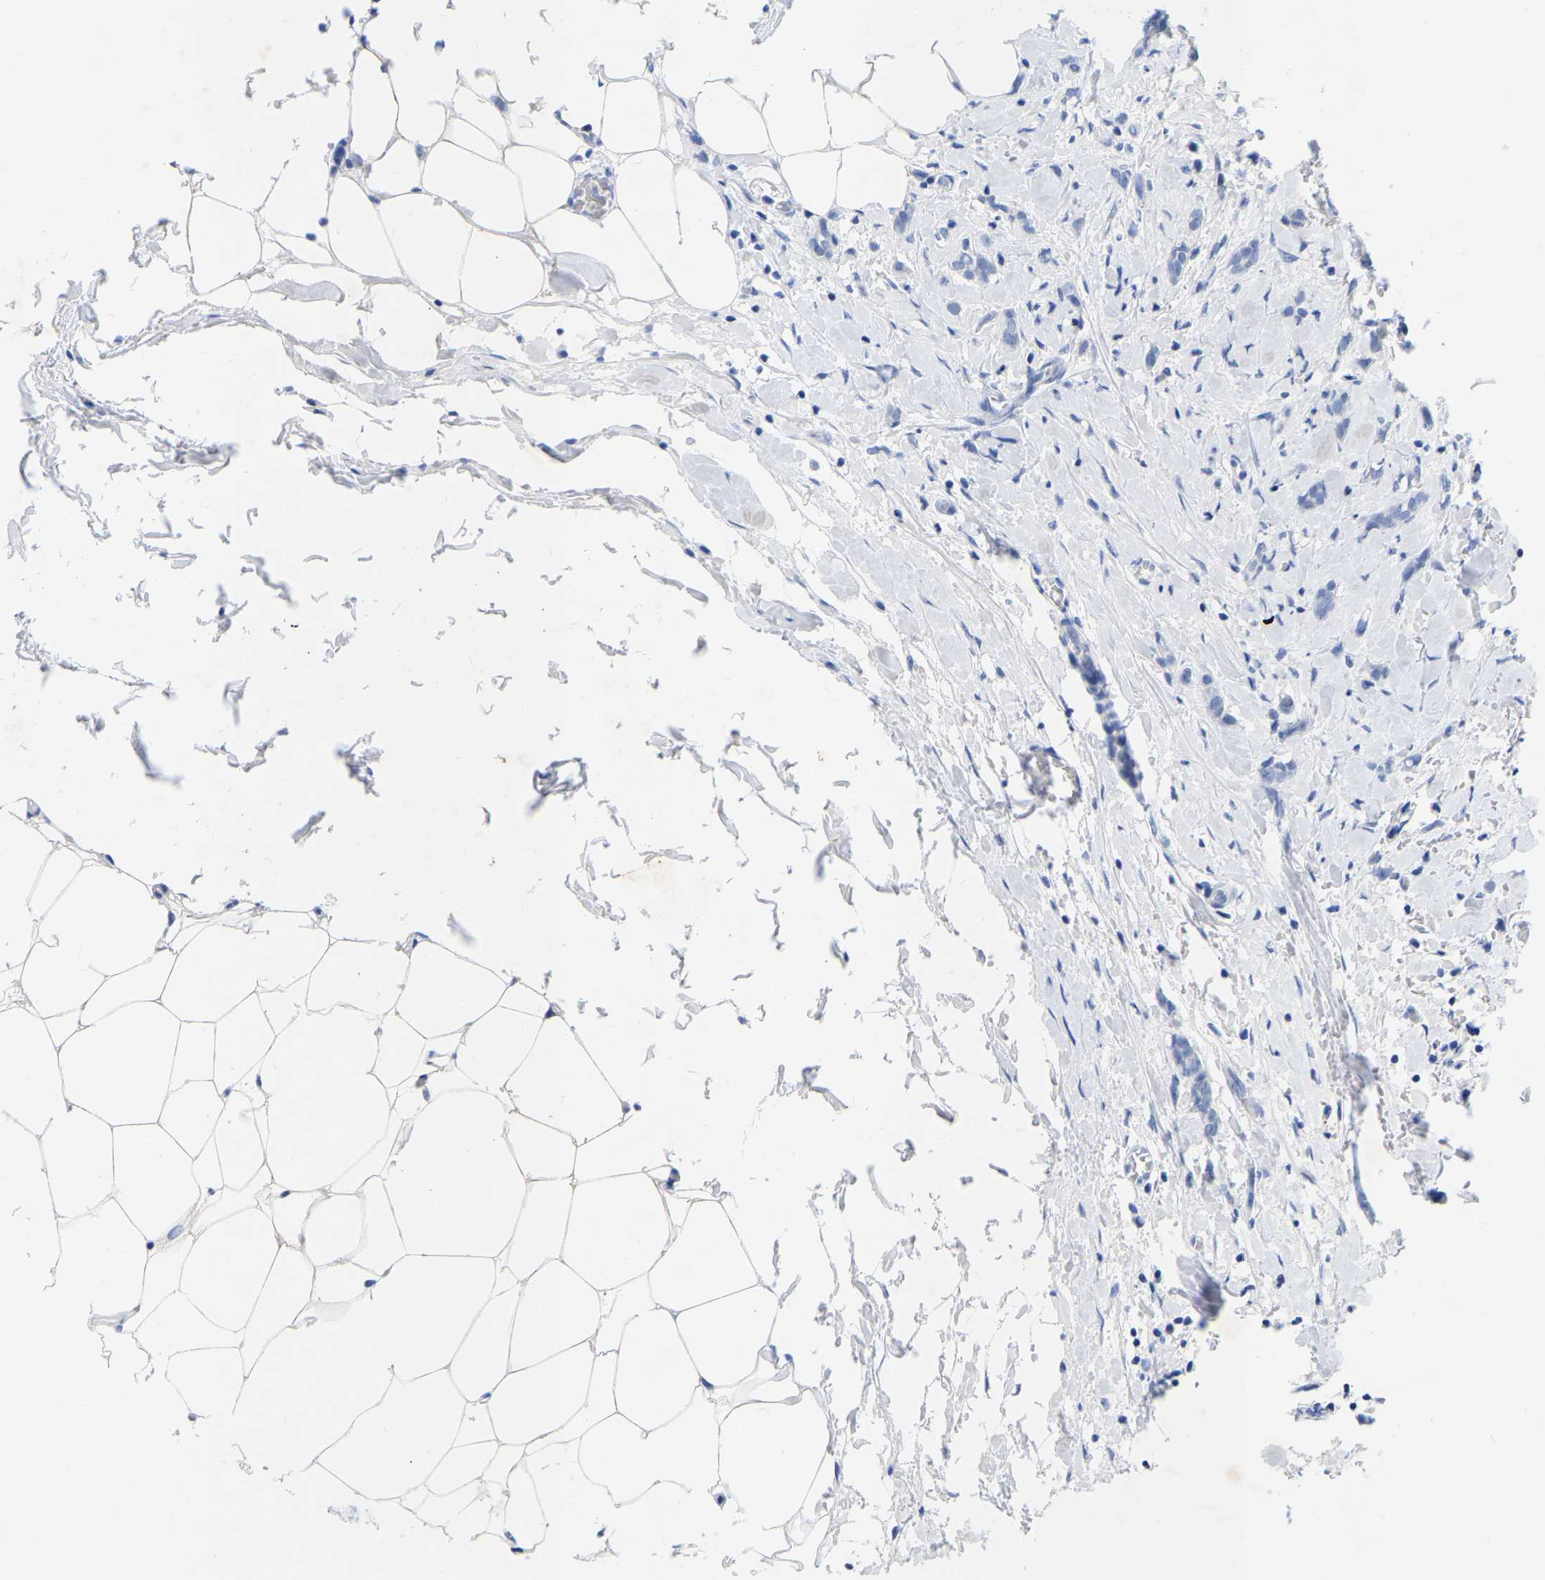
{"staining": {"intensity": "negative", "quantity": "none", "location": "none"}, "tissue": "breast cancer", "cell_type": "Tumor cells", "image_type": "cancer", "snomed": [{"axis": "morphology", "description": "Lobular carcinoma, in situ"}, {"axis": "morphology", "description": "Lobular carcinoma"}, {"axis": "topography", "description": "Breast"}], "caption": "This is a micrograph of immunohistochemistry staining of breast lobular carcinoma, which shows no positivity in tumor cells.", "gene": "ZNF629", "patient": {"sex": "female", "age": 41}}